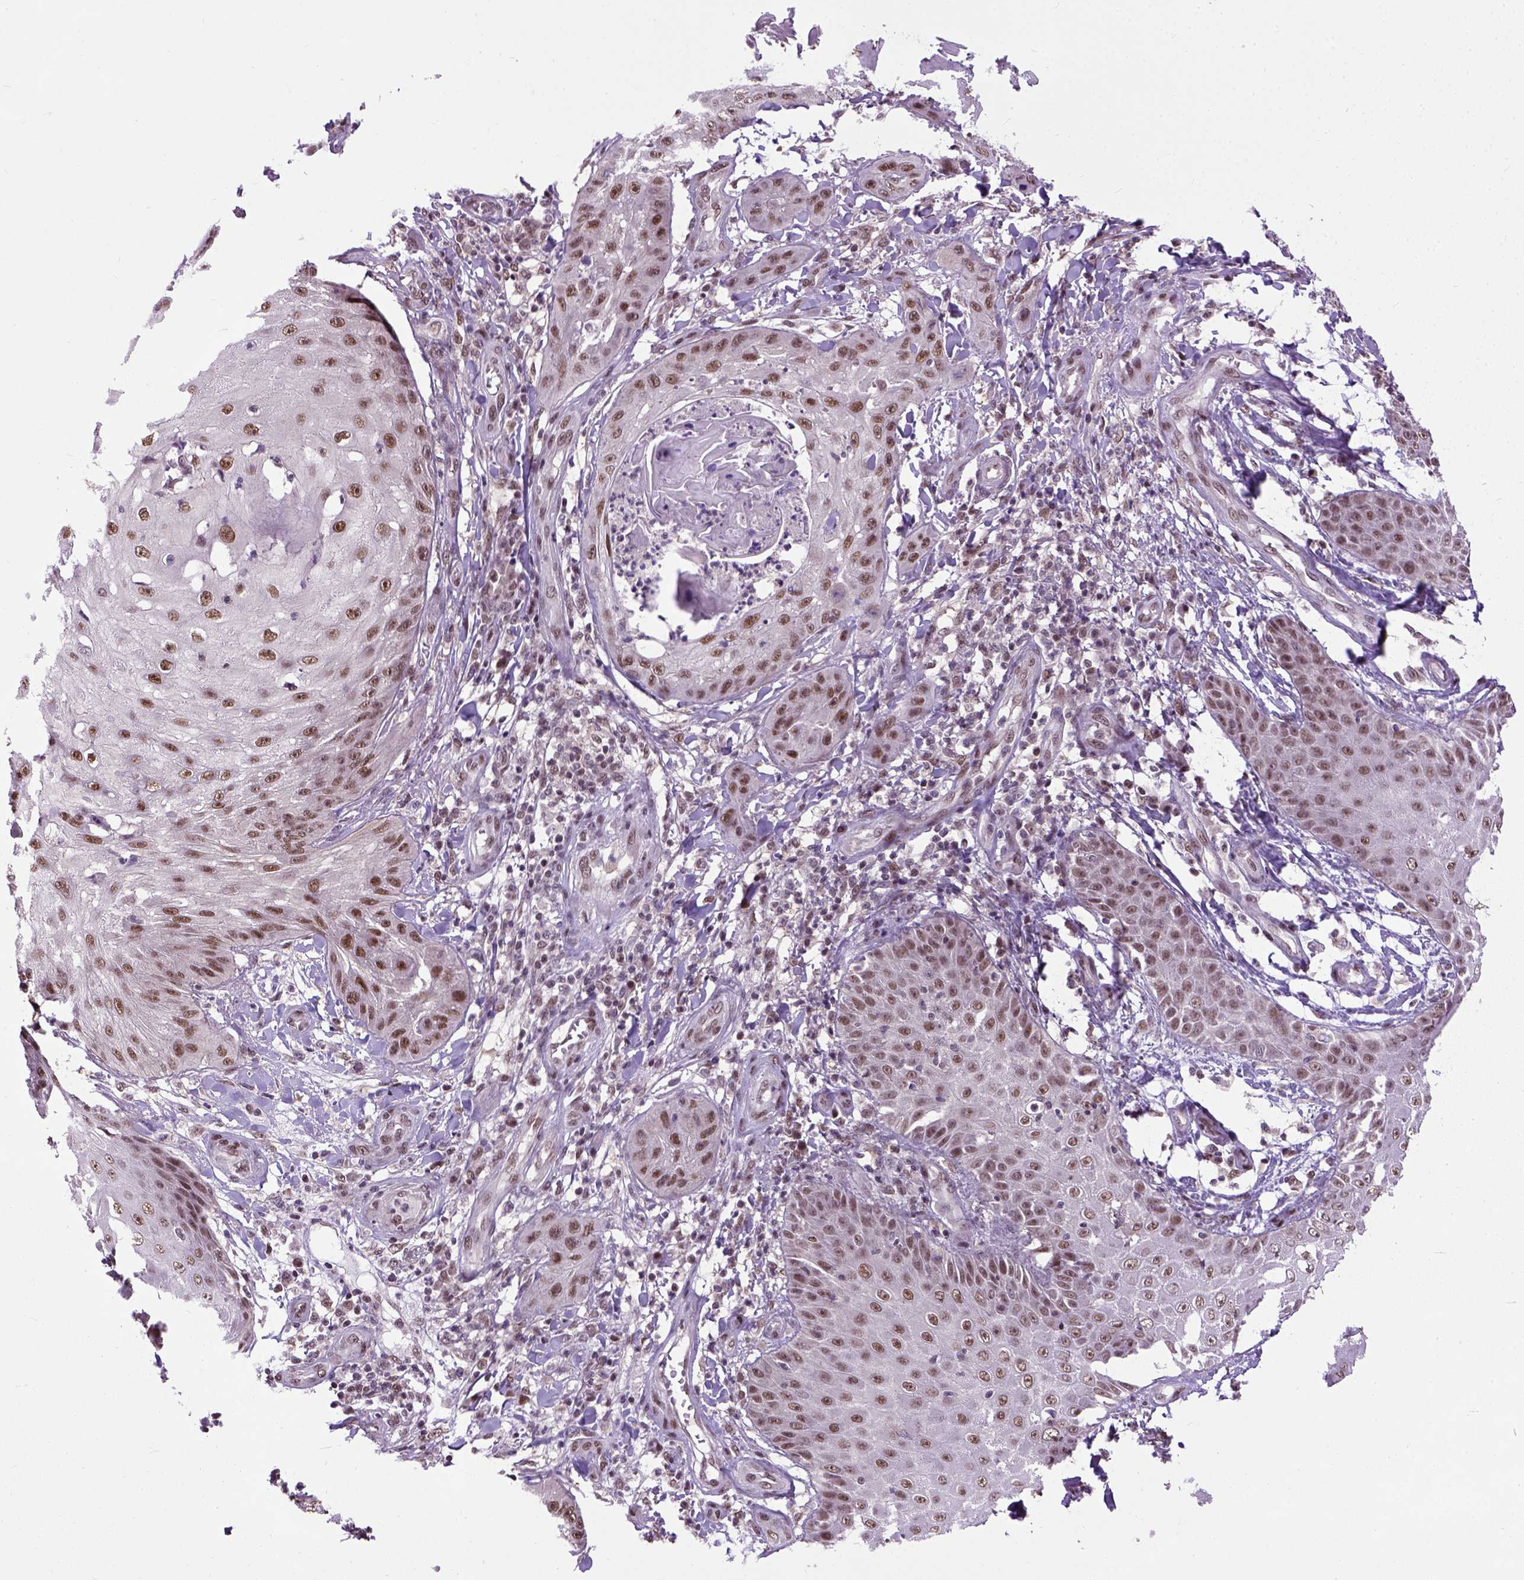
{"staining": {"intensity": "strong", "quantity": ">75%", "location": "nuclear"}, "tissue": "skin cancer", "cell_type": "Tumor cells", "image_type": "cancer", "snomed": [{"axis": "morphology", "description": "Squamous cell carcinoma, NOS"}, {"axis": "topography", "description": "Skin"}], "caption": "The histopathology image demonstrates immunohistochemical staining of skin cancer (squamous cell carcinoma). There is strong nuclear expression is appreciated in about >75% of tumor cells.", "gene": "UBA3", "patient": {"sex": "male", "age": 70}}